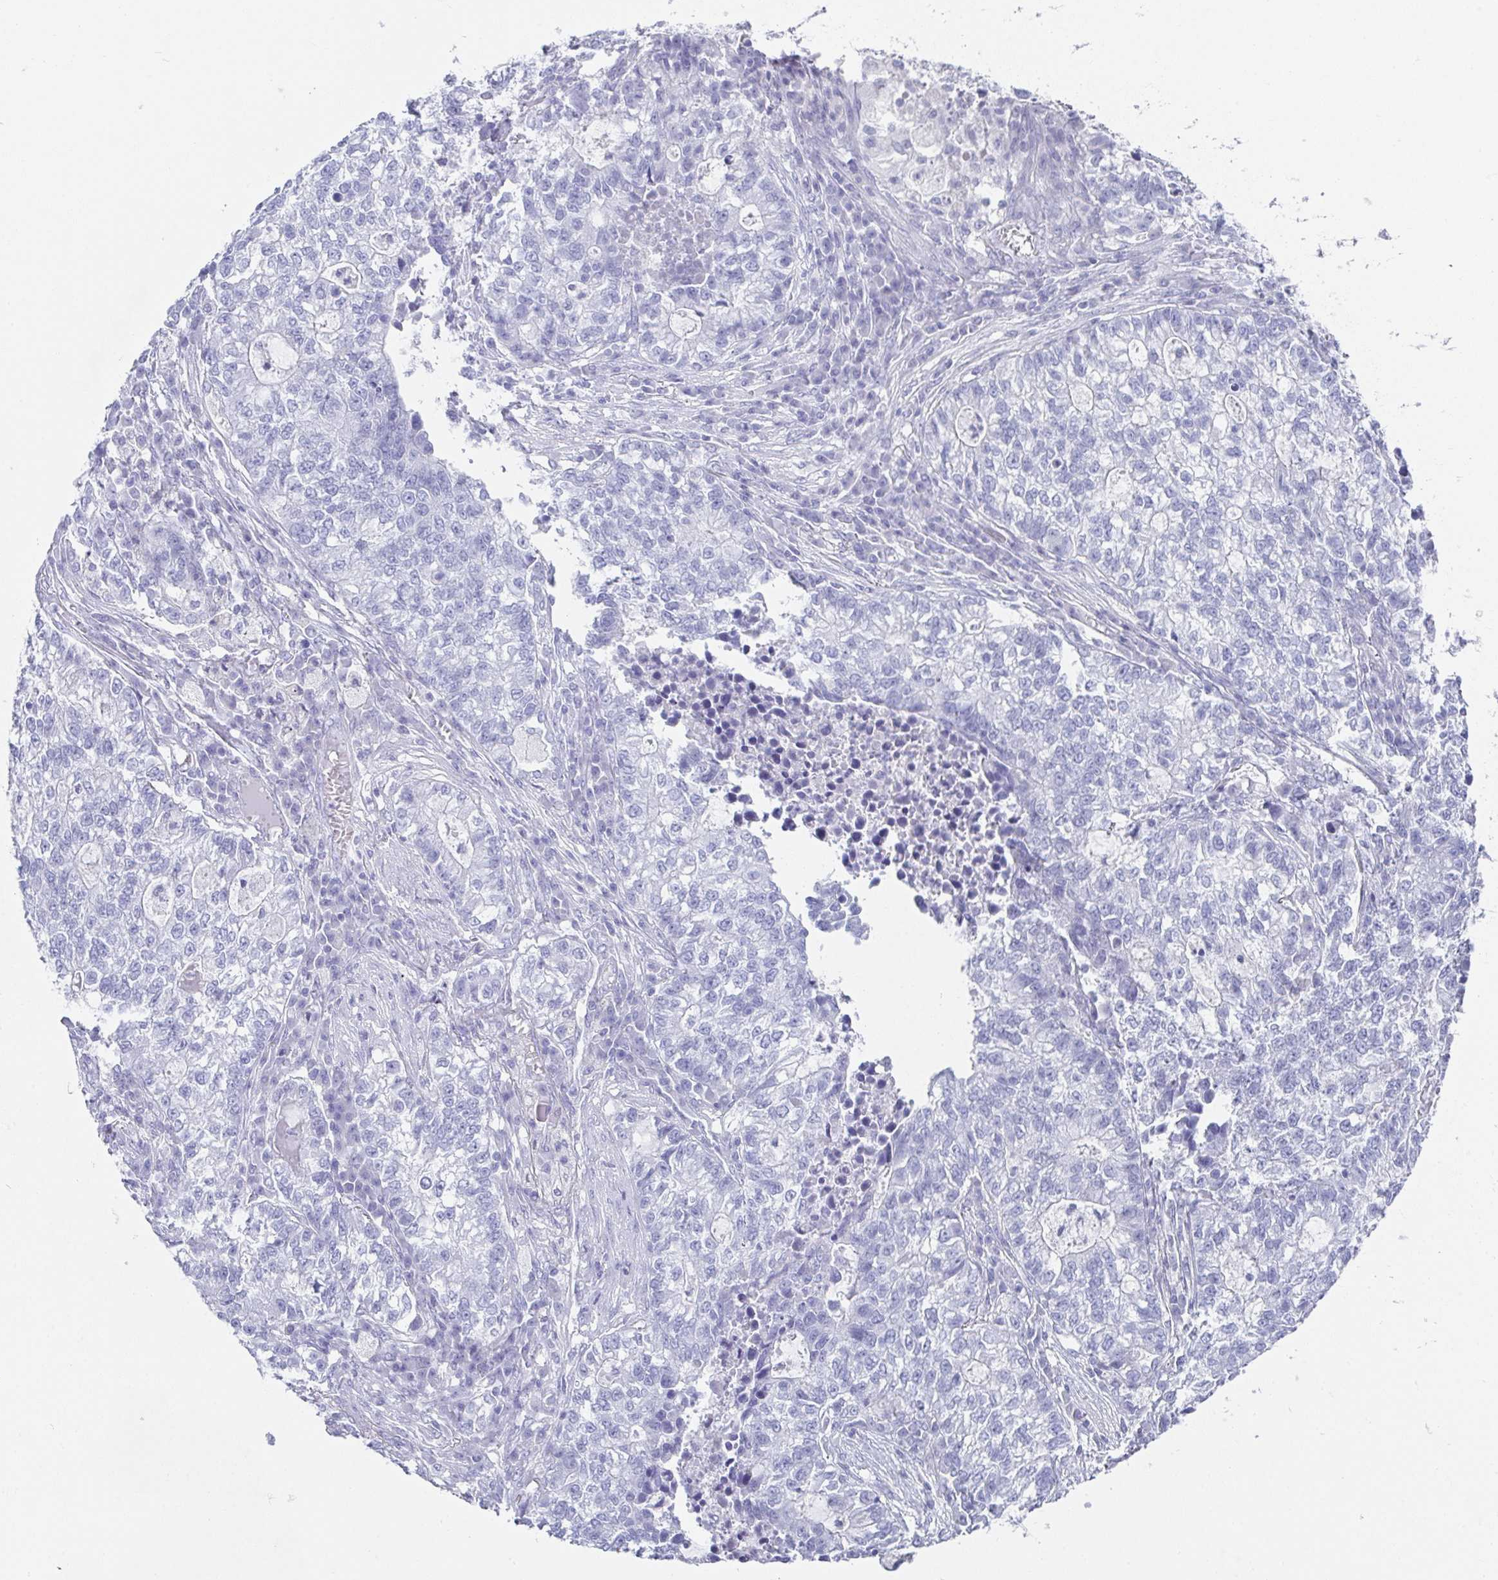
{"staining": {"intensity": "negative", "quantity": "none", "location": "none"}, "tissue": "lung cancer", "cell_type": "Tumor cells", "image_type": "cancer", "snomed": [{"axis": "morphology", "description": "Adenocarcinoma, NOS"}, {"axis": "topography", "description": "Lung"}], "caption": "IHC micrograph of lung cancer (adenocarcinoma) stained for a protein (brown), which demonstrates no staining in tumor cells.", "gene": "SYCP1", "patient": {"sex": "male", "age": 57}}